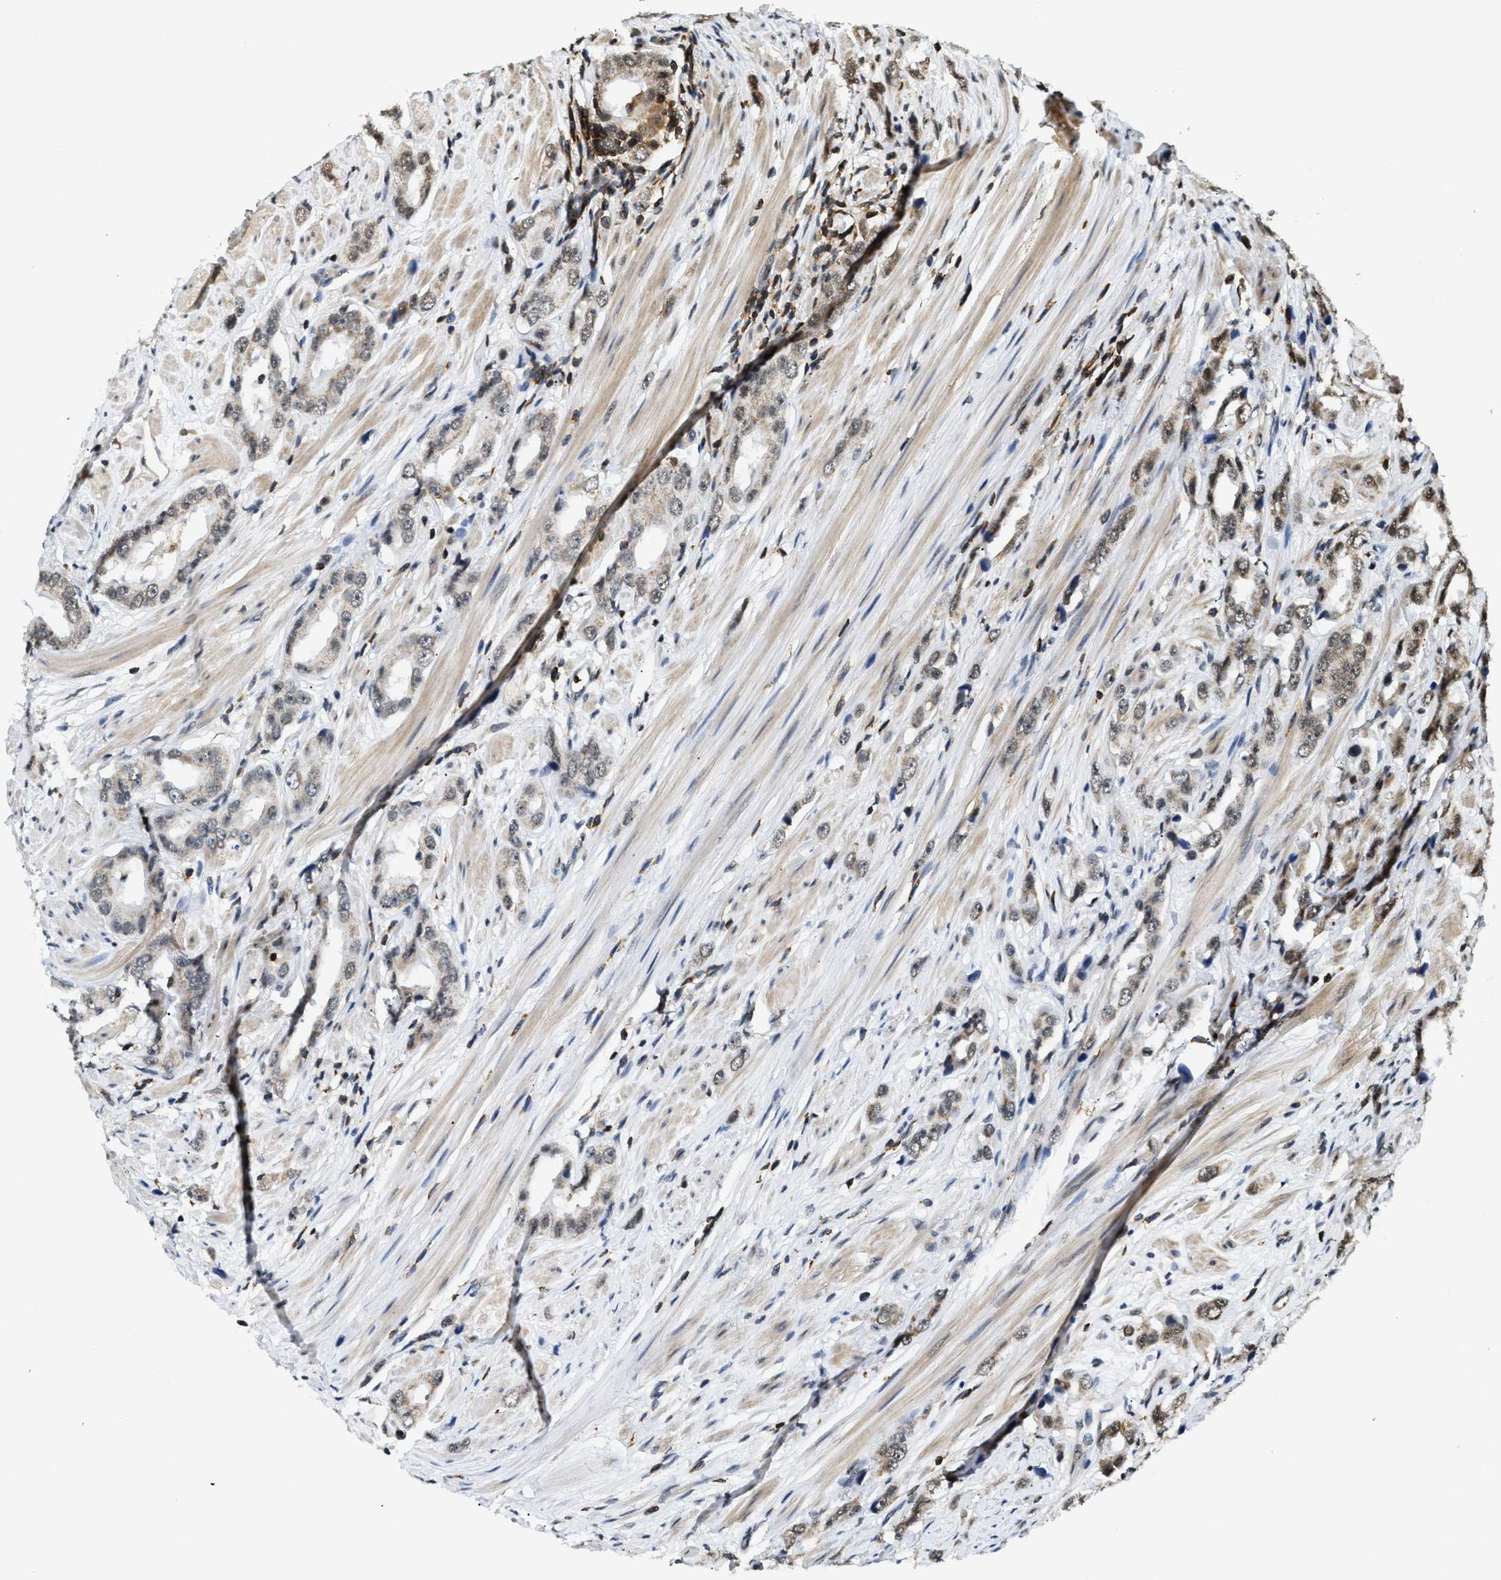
{"staining": {"intensity": "weak", "quantity": "<25%", "location": "nuclear"}, "tissue": "prostate cancer", "cell_type": "Tumor cells", "image_type": "cancer", "snomed": [{"axis": "morphology", "description": "Adenocarcinoma, Medium grade"}, {"axis": "topography", "description": "Prostate"}], "caption": "Human adenocarcinoma (medium-grade) (prostate) stained for a protein using IHC demonstrates no expression in tumor cells.", "gene": "STK10", "patient": {"sex": "male", "age": 53}}